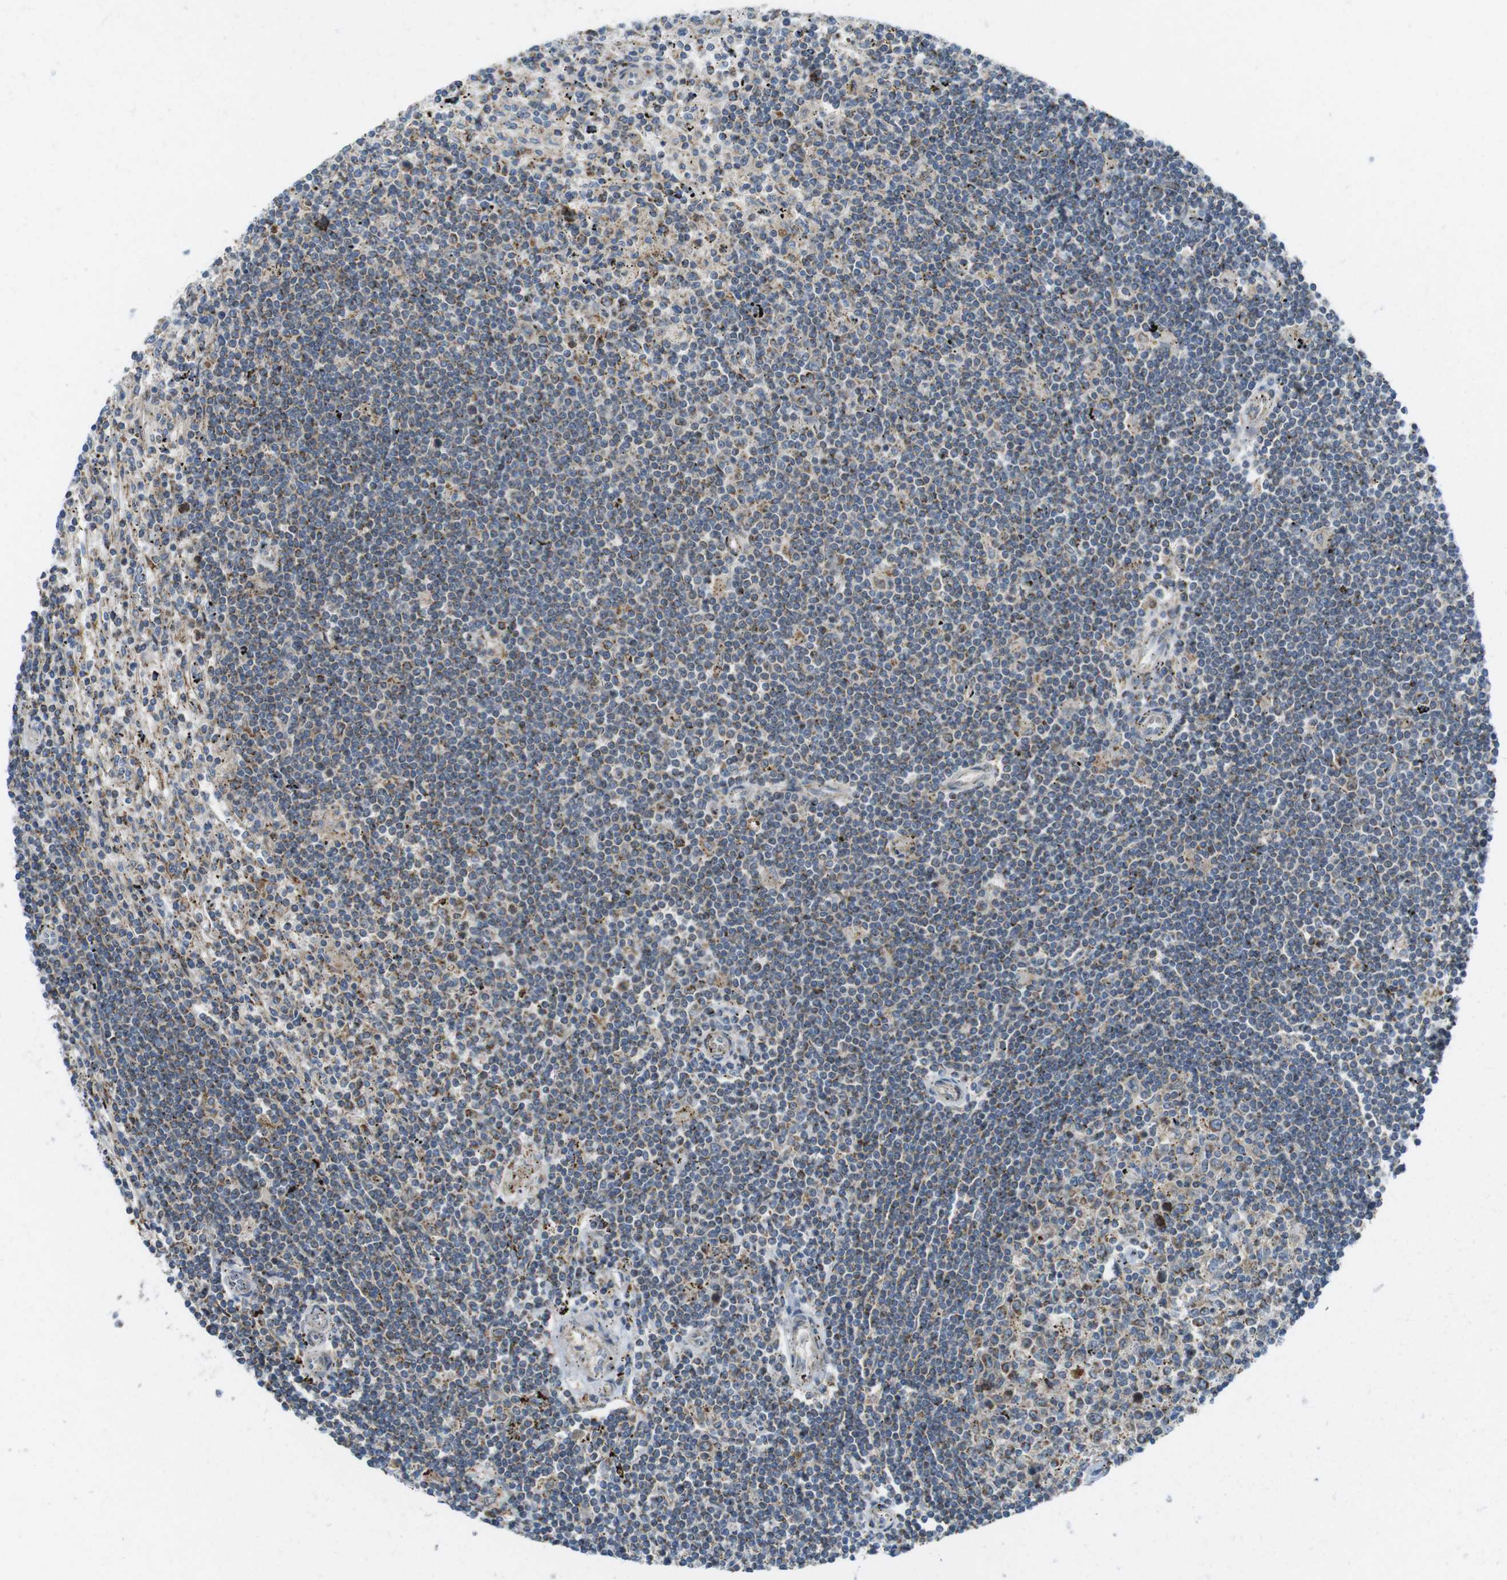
{"staining": {"intensity": "negative", "quantity": "none", "location": "none"}, "tissue": "lymphoma", "cell_type": "Tumor cells", "image_type": "cancer", "snomed": [{"axis": "morphology", "description": "Malignant lymphoma, non-Hodgkin's type, Low grade"}, {"axis": "topography", "description": "Spleen"}], "caption": "Immunohistochemical staining of human malignant lymphoma, non-Hodgkin's type (low-grade) displays no significant positivity in tumor cells.", "gene": "MARCHF1", "patient": {"sex": "male", "age": 76}}